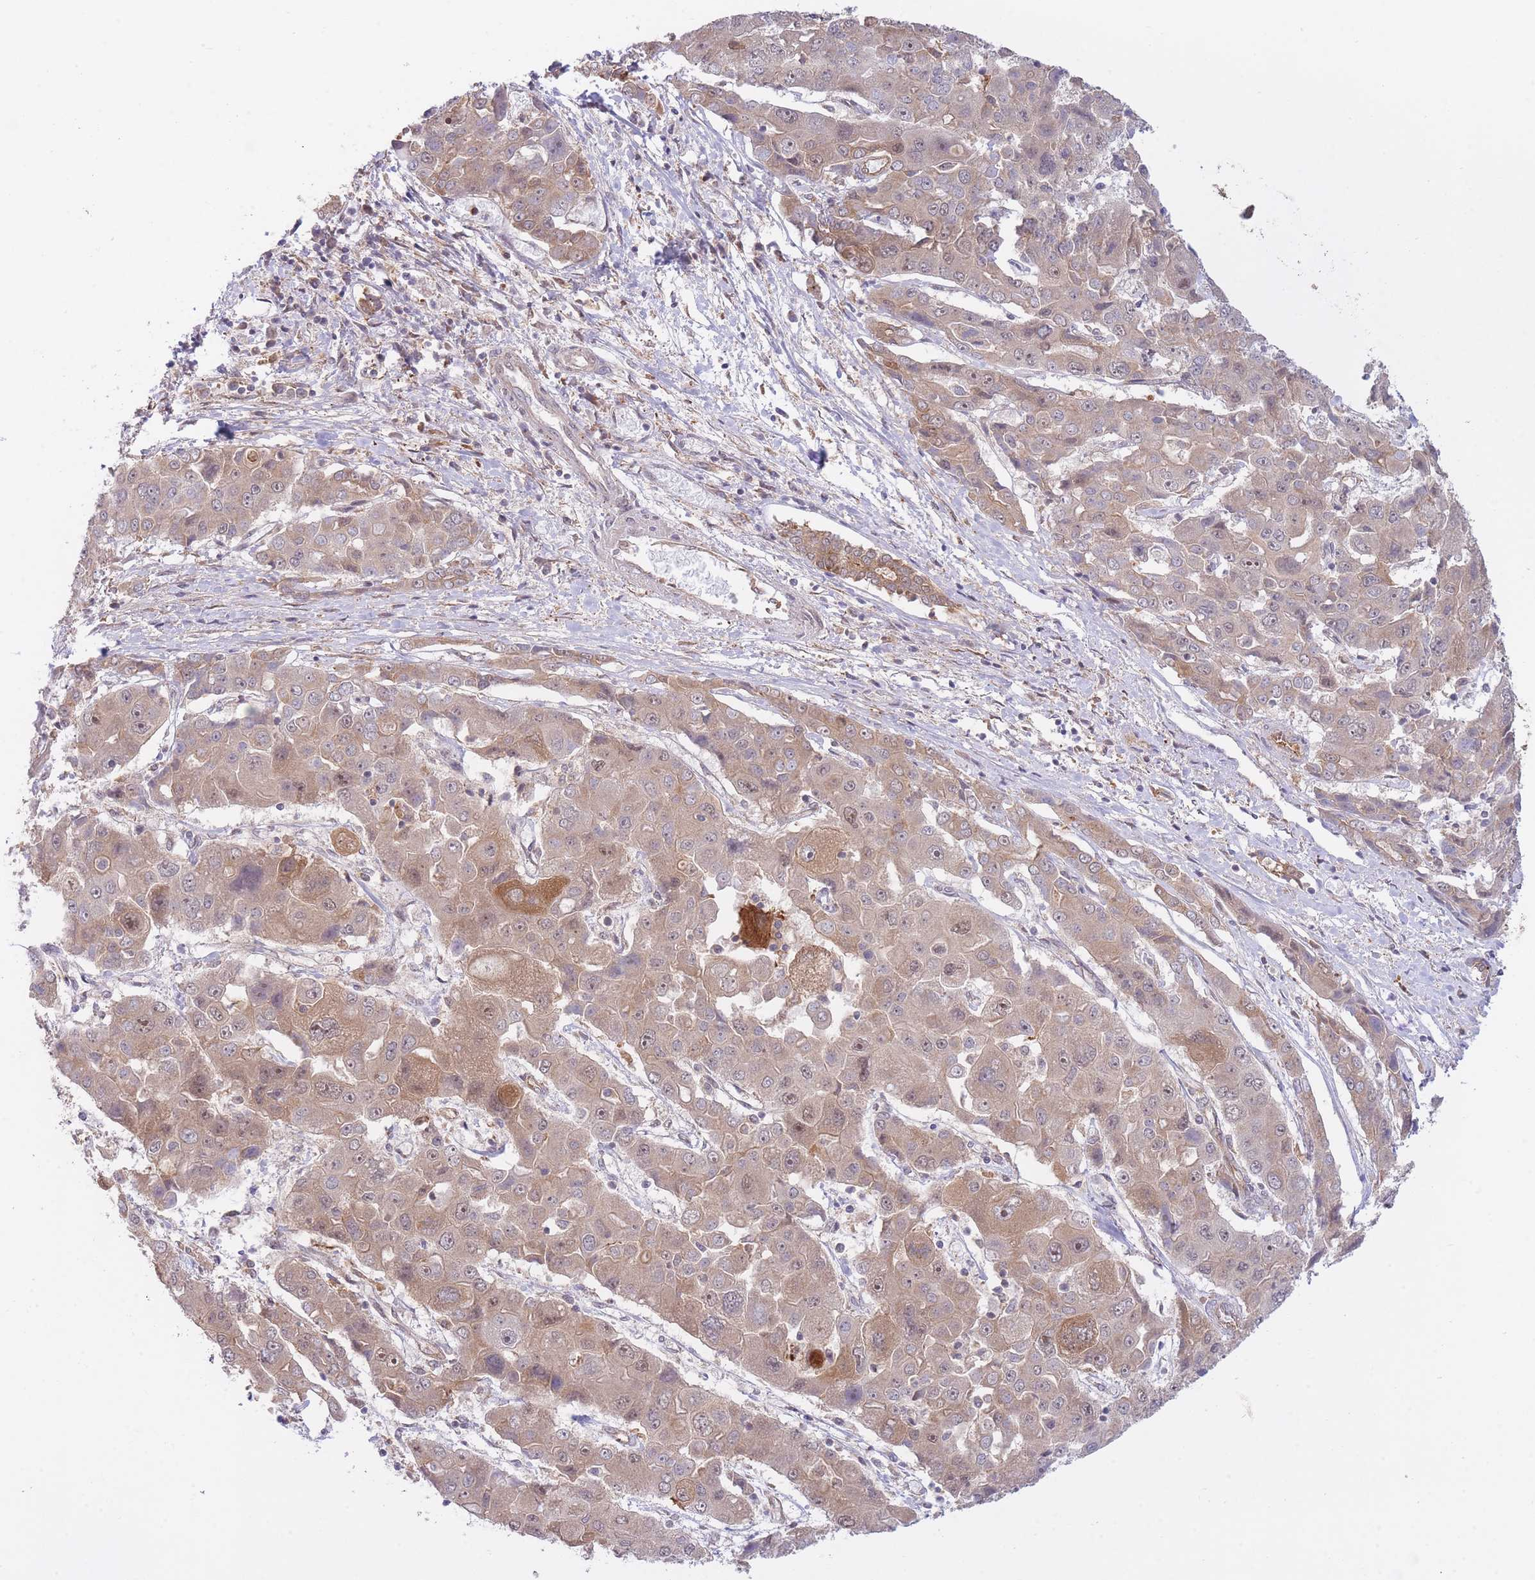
{"staining": {"intensity": "moderate", "quantity": "25%-75%", "location": "cytoplasmic/membranous,nuclear"}, "tissue": "liver cancer", "cell_type": "Tumor cells", "image_type": "cancer", "snomed": [{"axis": "morphology", "description": "Cholangiocarcinoma"}, {"axis": "topography", "description": "Liver"}], "caption": "Immunohistochemistry (IHC) (DAB) staining of liver cholangiocarcinoma displays moderate cytoplasmic/membranous and nuclear protein positivity in approximately 25%-75% of tumor cells. (Brightfield microscopy of DAB IHC at high magnification).", "gene": "EXOSC8", "patient": {"sex": "male", "age": 67}}